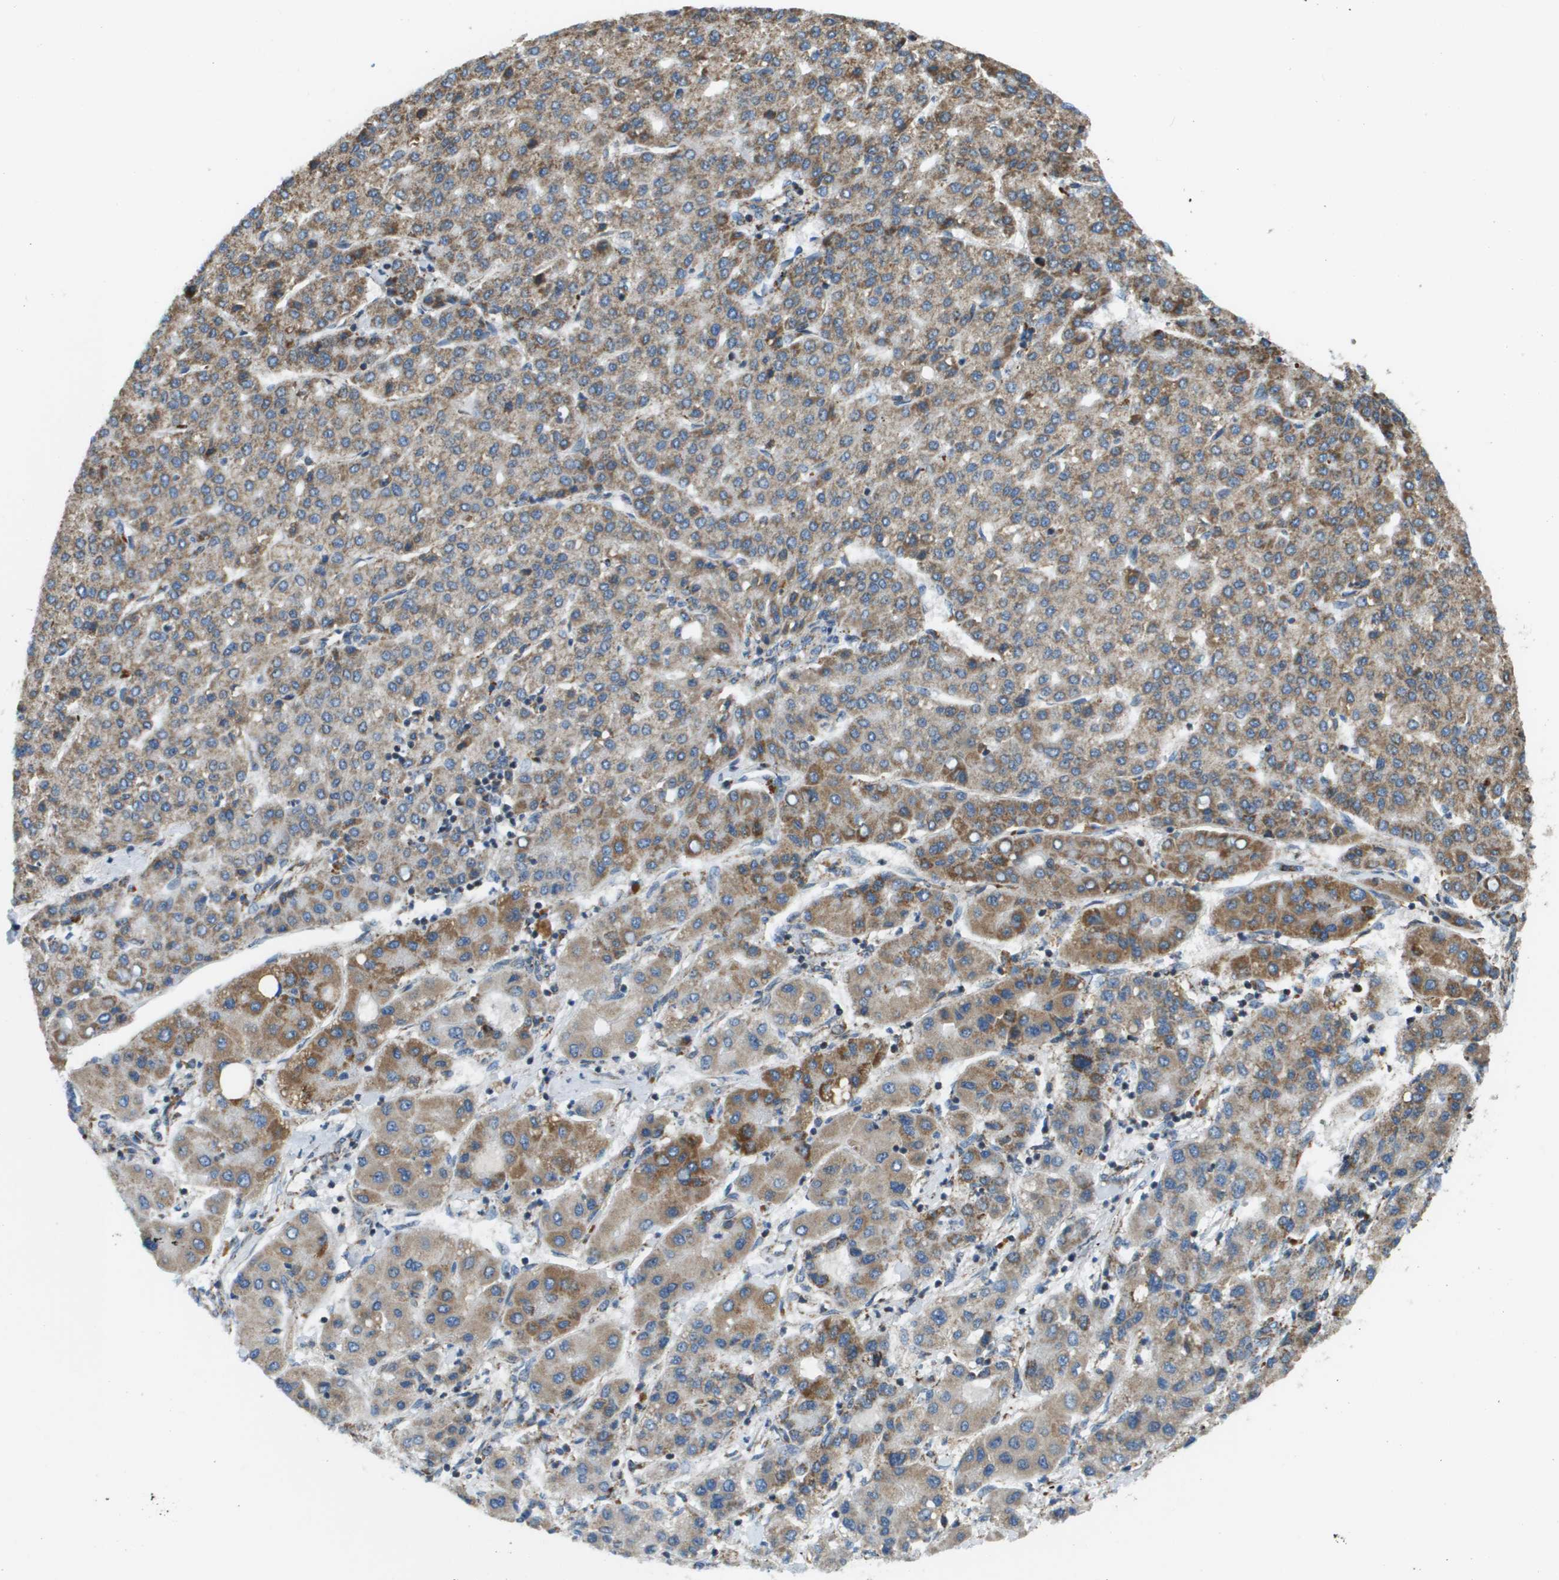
{"staining": {"intensity": "moderate", "quantity": ">75%", "location": "cytoplasmic/membranous"}, "tissue": "liver cancer", "cell_type": "Tumor cells", "image_type": "cancer", "snomed": [{"axis": "morphology", "description": "Carcinoma, Hepatocellular, NOS"}, {"axis": "topography", "description": "Liver"}], "caption": "Tumor cells display moderate cytoplasmic/membranous staining in approximately >75% of cells in hepatocellular carcinoma (liver).", "gene": "NRK", "patient": {"sex": "male", "age": 65}}